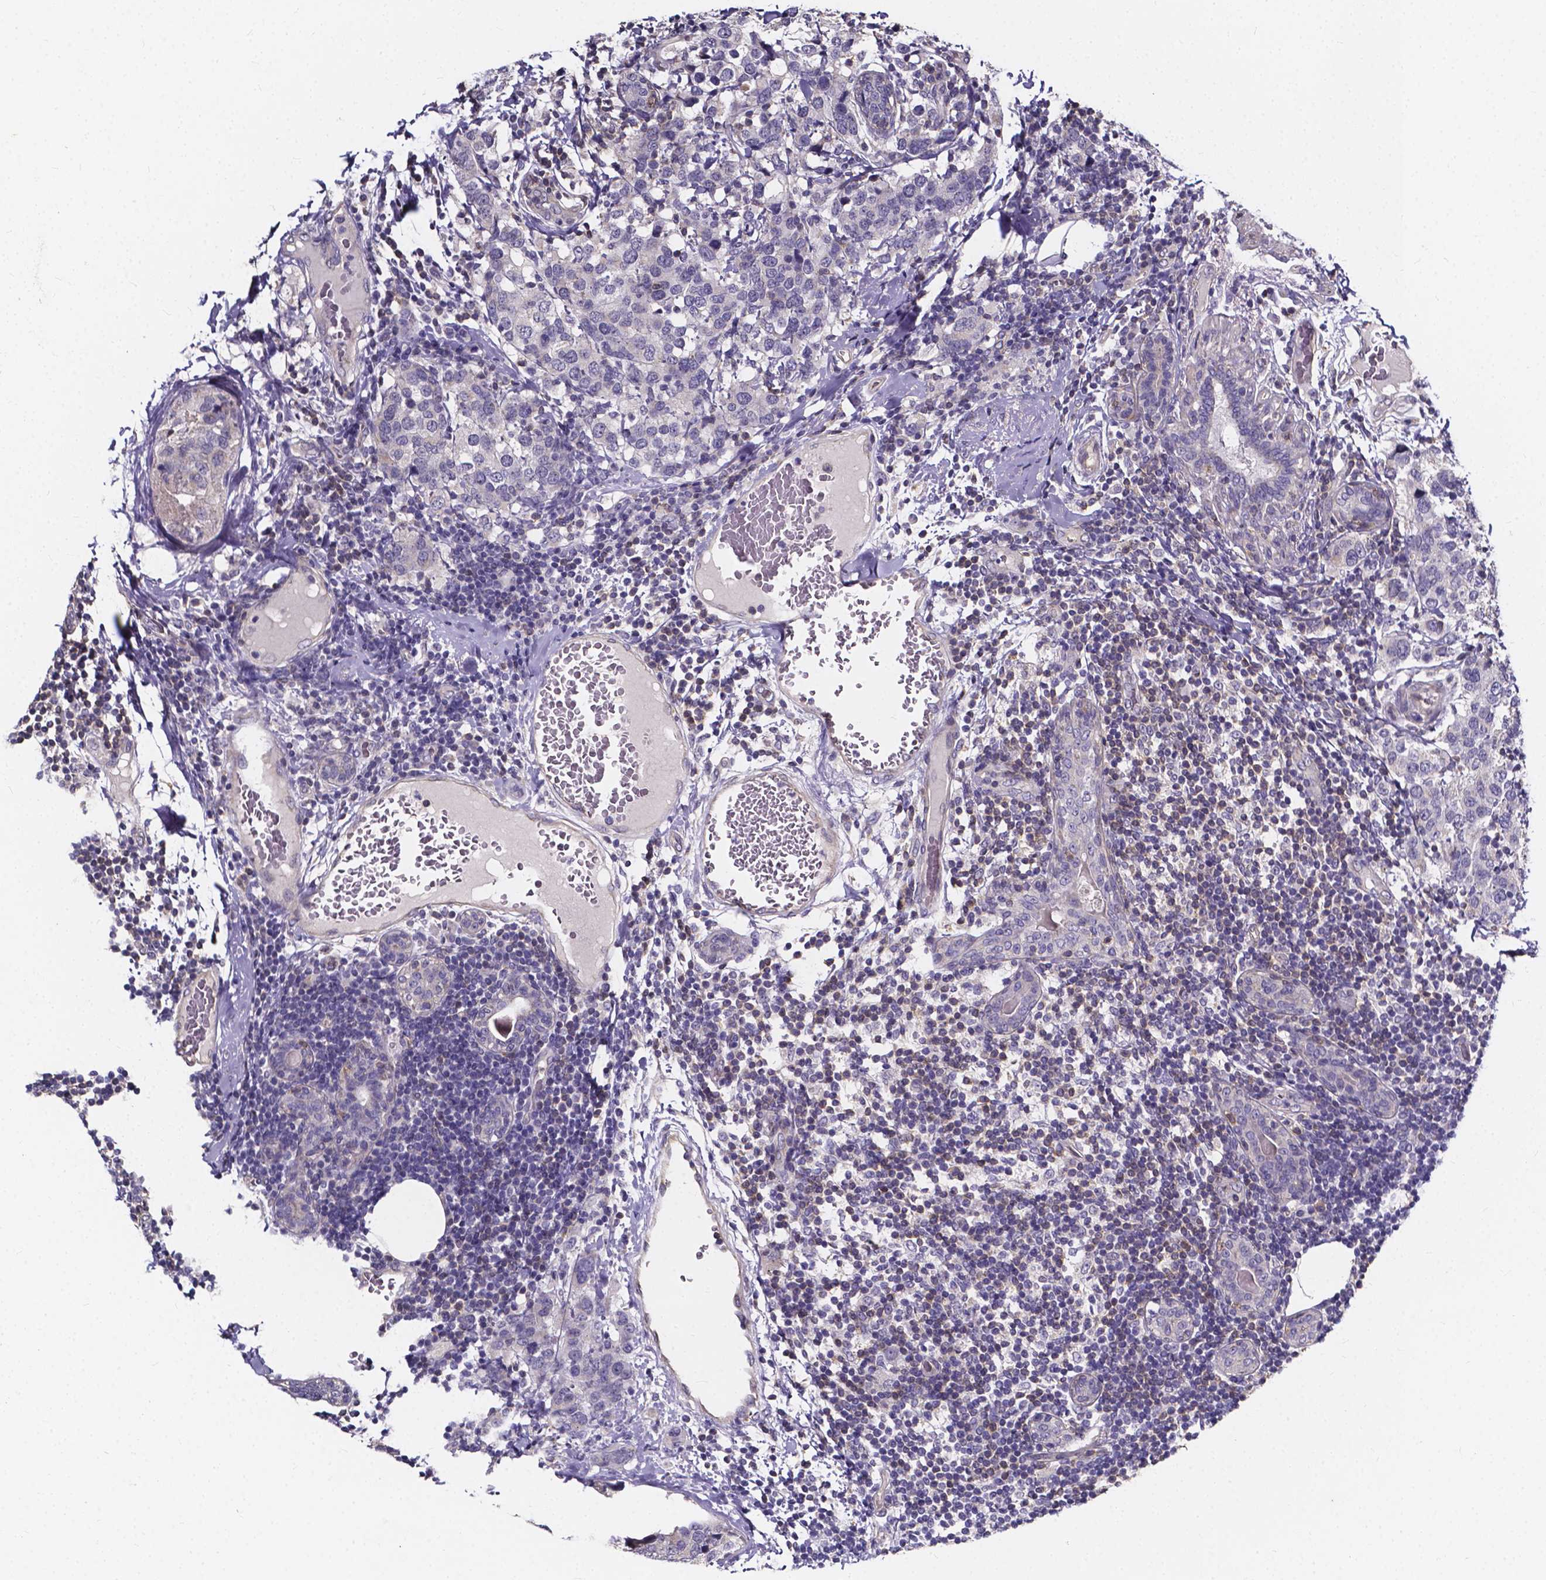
{"staining": {"intensity": "negative", "quantity": "none", "location": "none"}, "tissue": "breast cancer", "cell_type": "Tumor cells", "image_type": "cancer", "snomed": [{"axis": "morphology", "description": "Lobular carcinoma"}, {"axis": "topography", "description": "Breast"}], "caption": "An immunohistochemistry image of breast cancer is shown. There is no staining in tumor cells of breast cancer.", "gene": "THEMIS", "patient": {"sex": "female", "age": 59}}